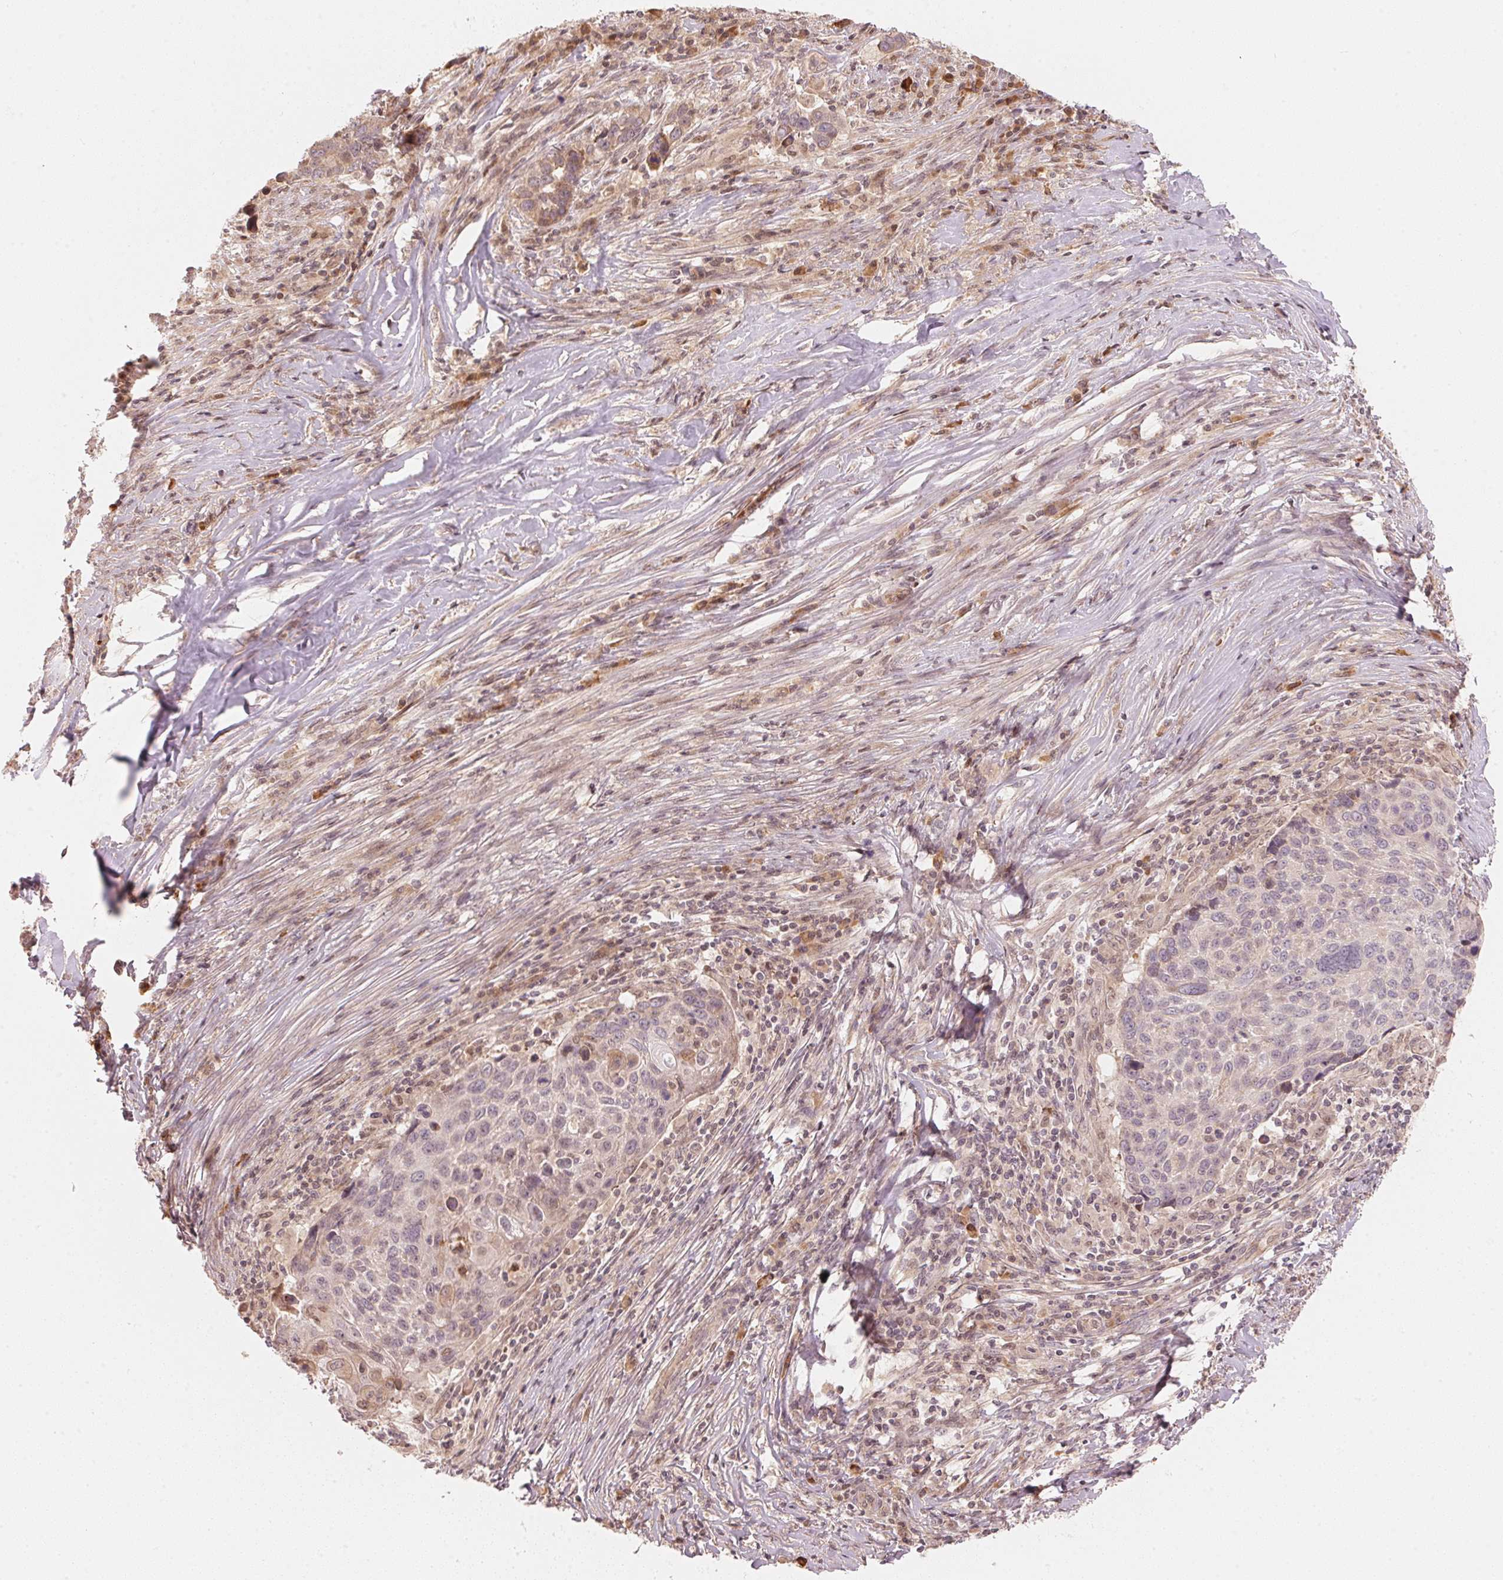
{"staining": {"intensity": "negative", "quantity": "none", "location": "none"}, "tissue": "lung cancer", "cell_type": "Tumor cells", "image_type": "cancer", "snomed": [{"axis": "morphology", "description": "Squamous cell carcinoma, NOS"}, {"axis": "topography", "description": "Lung"}], "caption": "Immunohistochemistry micrograph of neoplastic tissue: human lung cancer stained with DAB displays no significant protein staining in tumor cells. Nuclei are stained in blue.", "gene": "PRKN", "patient": {"sex": "male", "age": 68}}